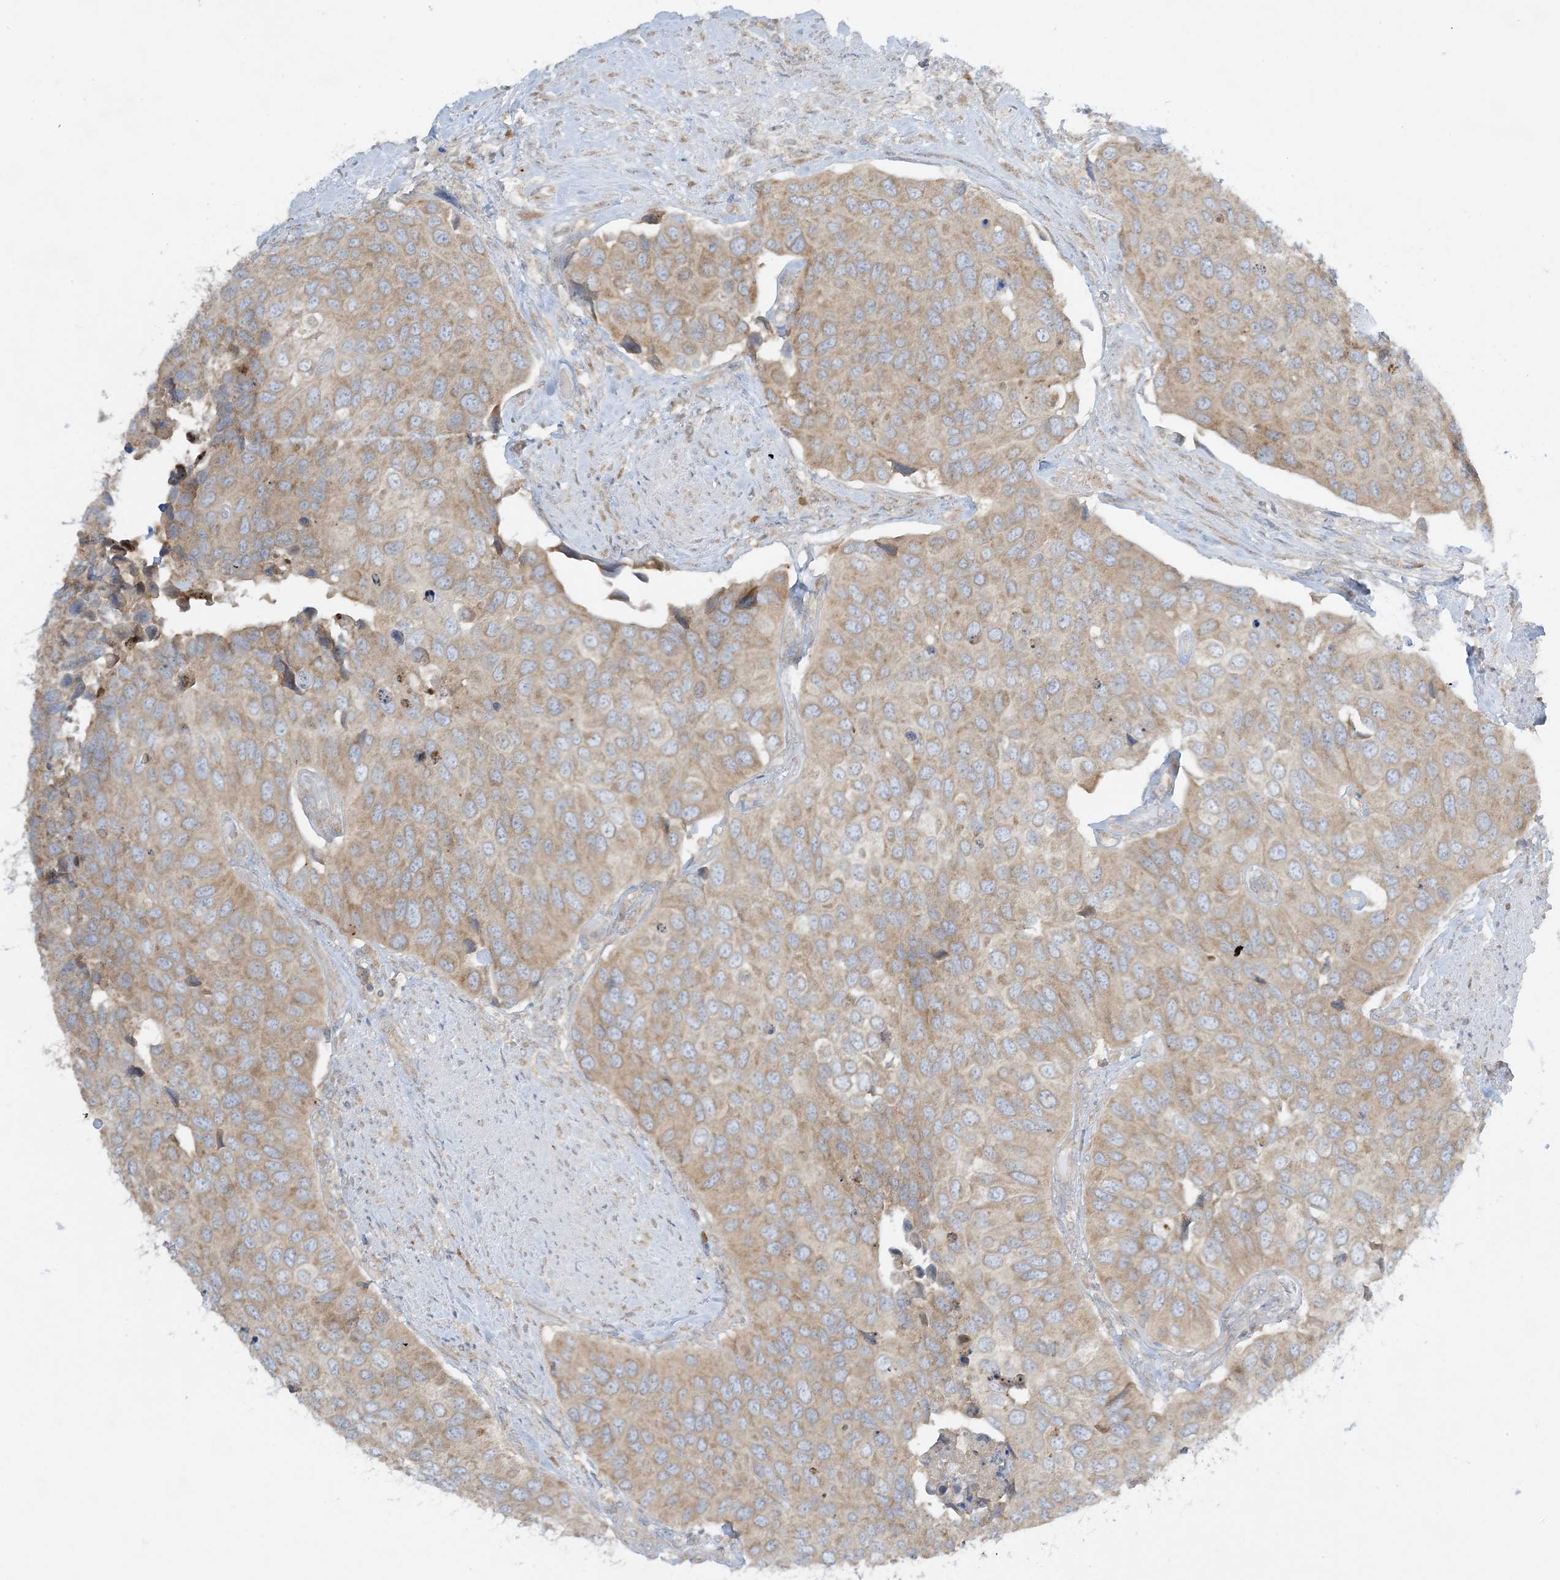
{"staining": {"intensity": "moderate", "quantity": ">75%", "location": "cytoplasmic/membranous"}, "tissue": "urothelial cancer", "cell_type": "Tumor cells", "image_type": "cancer", "snomed": [{"axis": "morphology", "description": "Urothelial carcinoma, High grade"}, {"axis": "topography", "description": "Urinary bladder"}], "caption": "Human high-grade urothelial carcinoma stained with a protein marker demonstrates moderate staining in tumor cells.", "gene": "RPP40", "patient": {"sex": "male", "age": 74}}